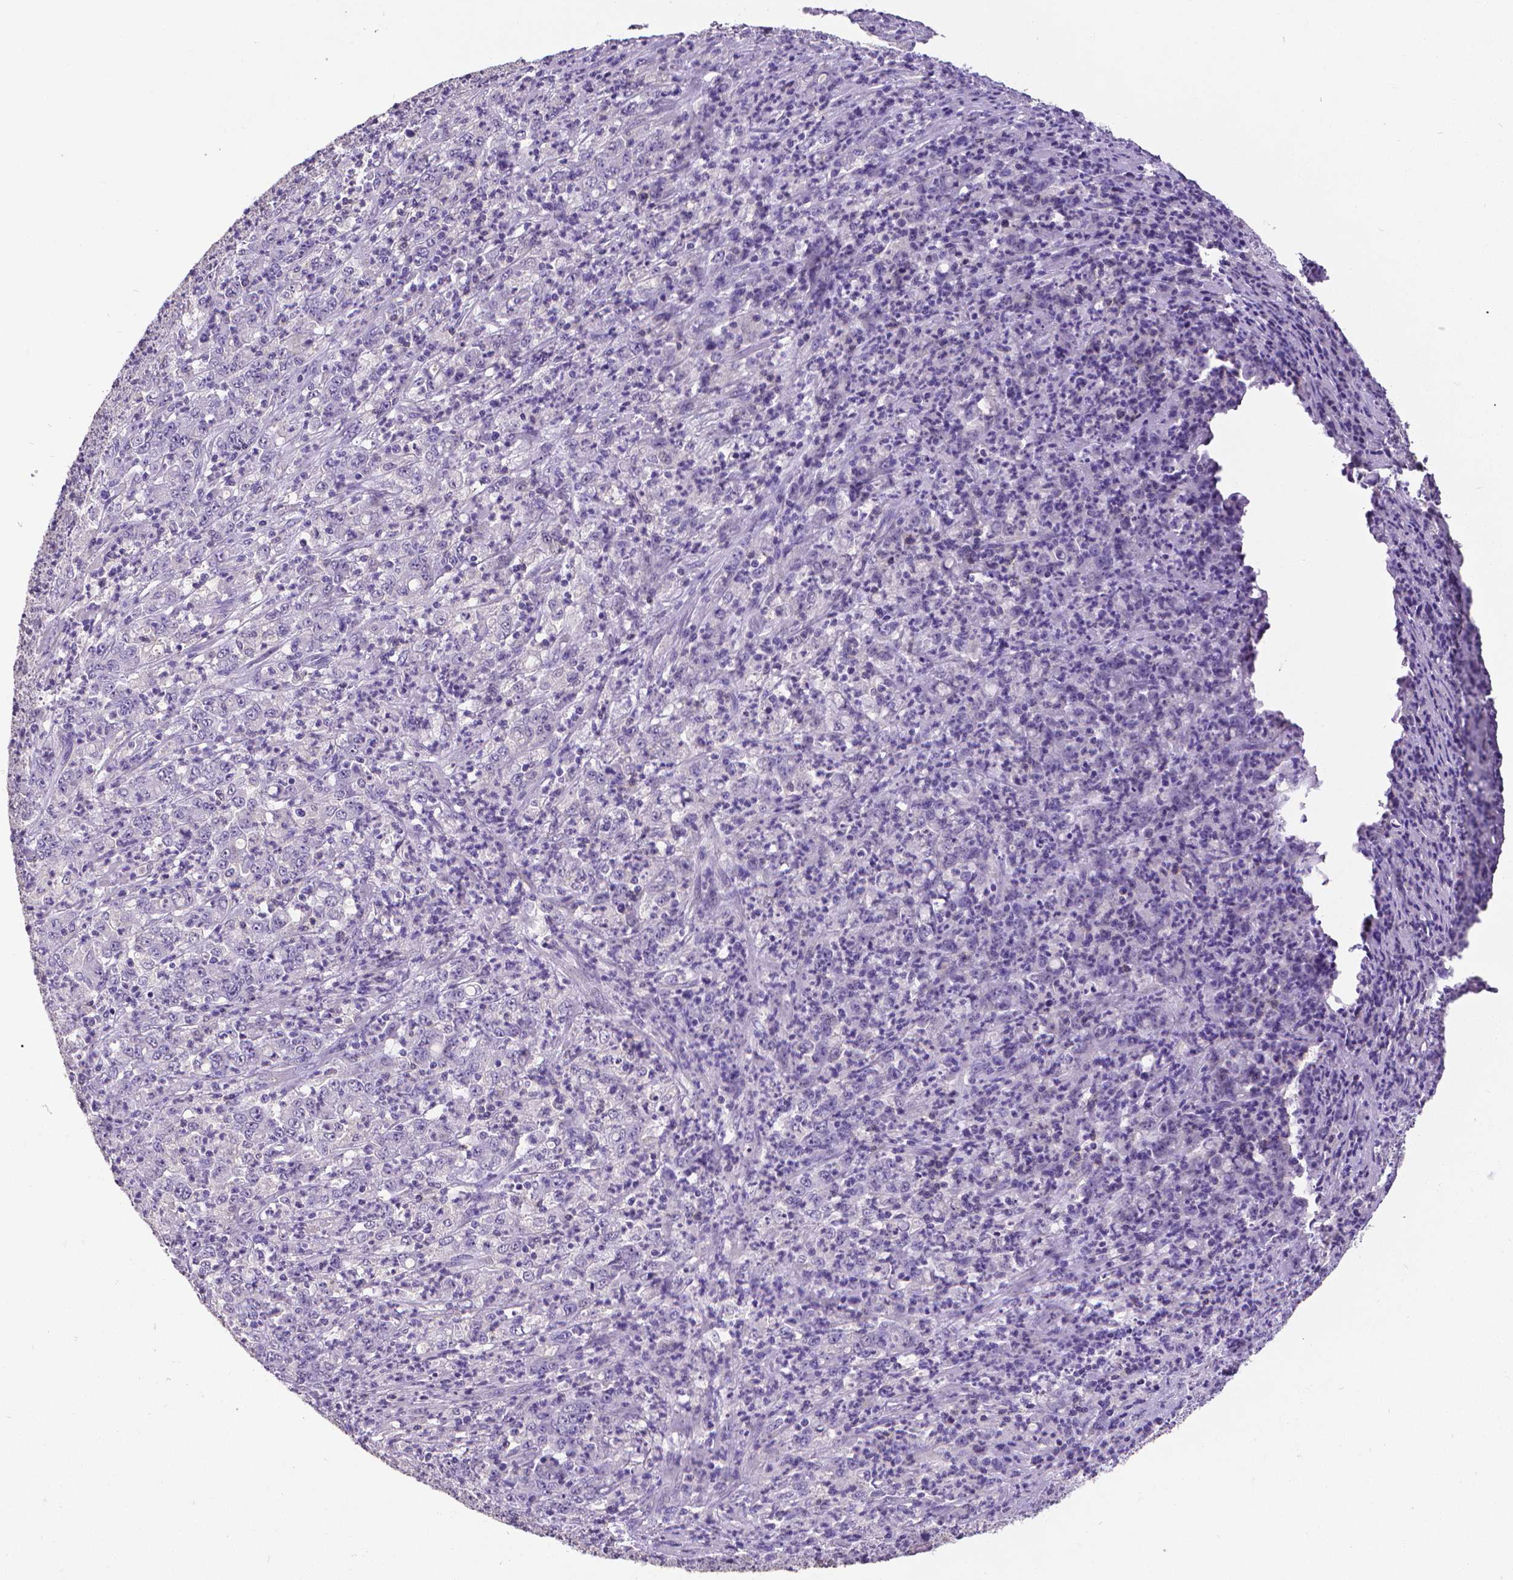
{"staining": {"intensity": "negative", "quantity": "none", "location": "none"}, "tissue": "stomach cancer", "cell_type": "Tumor cells", "image_type": "cancer", "snomed": [{"axis": "morphology", "description": "Adenocarcinoma, NOS"}, {"axis": "topography", "description": "Stomach, lower"}], "caption": "A micrograph of human adenocarcinoma (stomach) is negative for staining in tumor cells.", "gene": "CD4", "patient": {"sex": "female", "age": 71}}